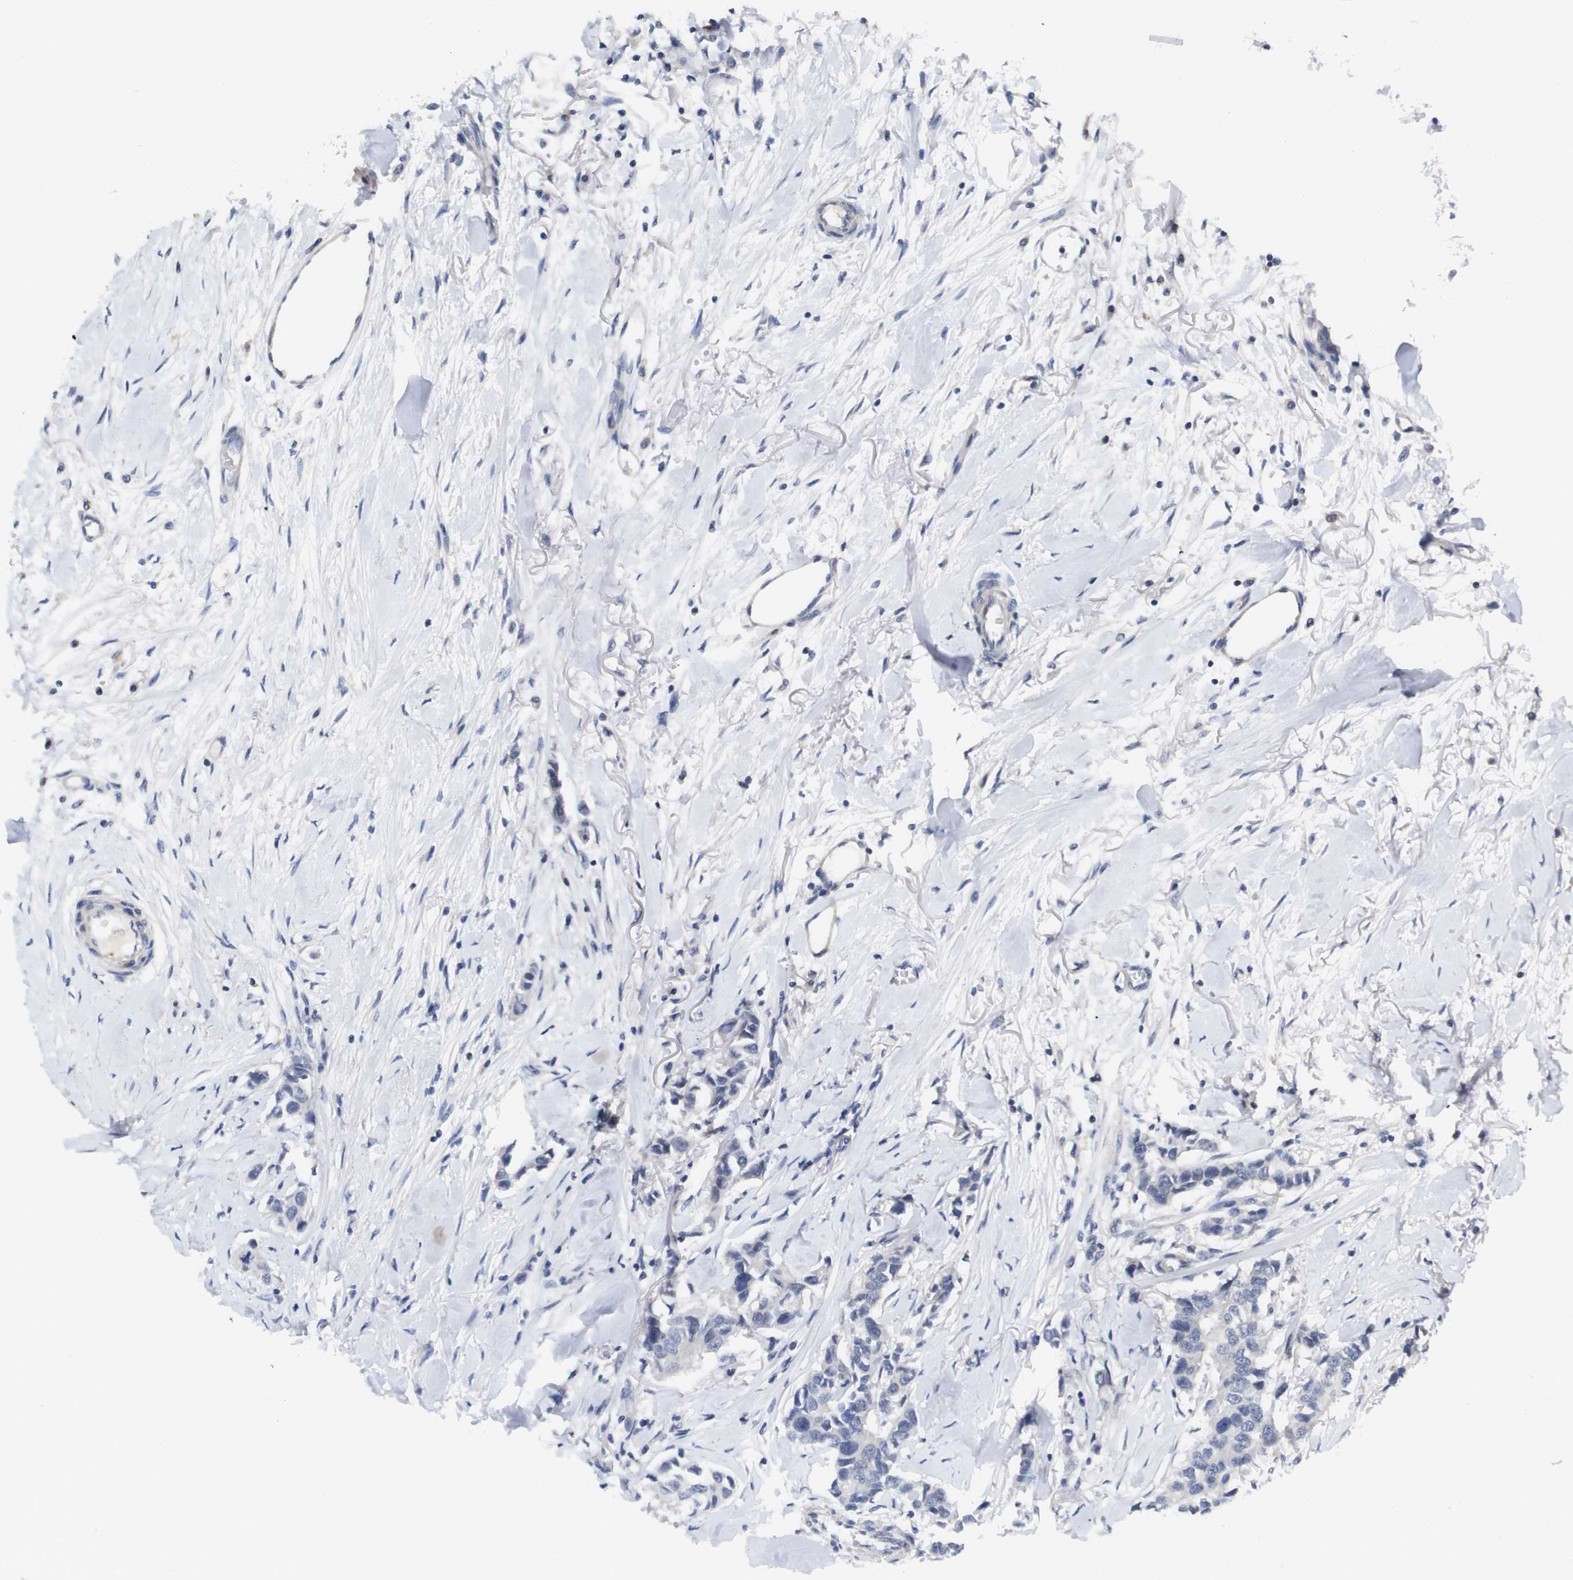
{"staining": {"intensity": "negative", "quantity": "none", "location": "none"}, "tissue": "breast cancer", "cell_type": "Tumor cells", "image_type": "cancer", "snomed": [{"axis": "morphology", "description": "Duct carcinoma"}, {"axis": "topography", "description": "Breast"}], "caption": "Breast invasive ductal carcinoma was stained to show a protein in brown. There is no significant expression in tumor cells.", "gene": "FNTA", "patient": {"sex": "female", "age": 80}}